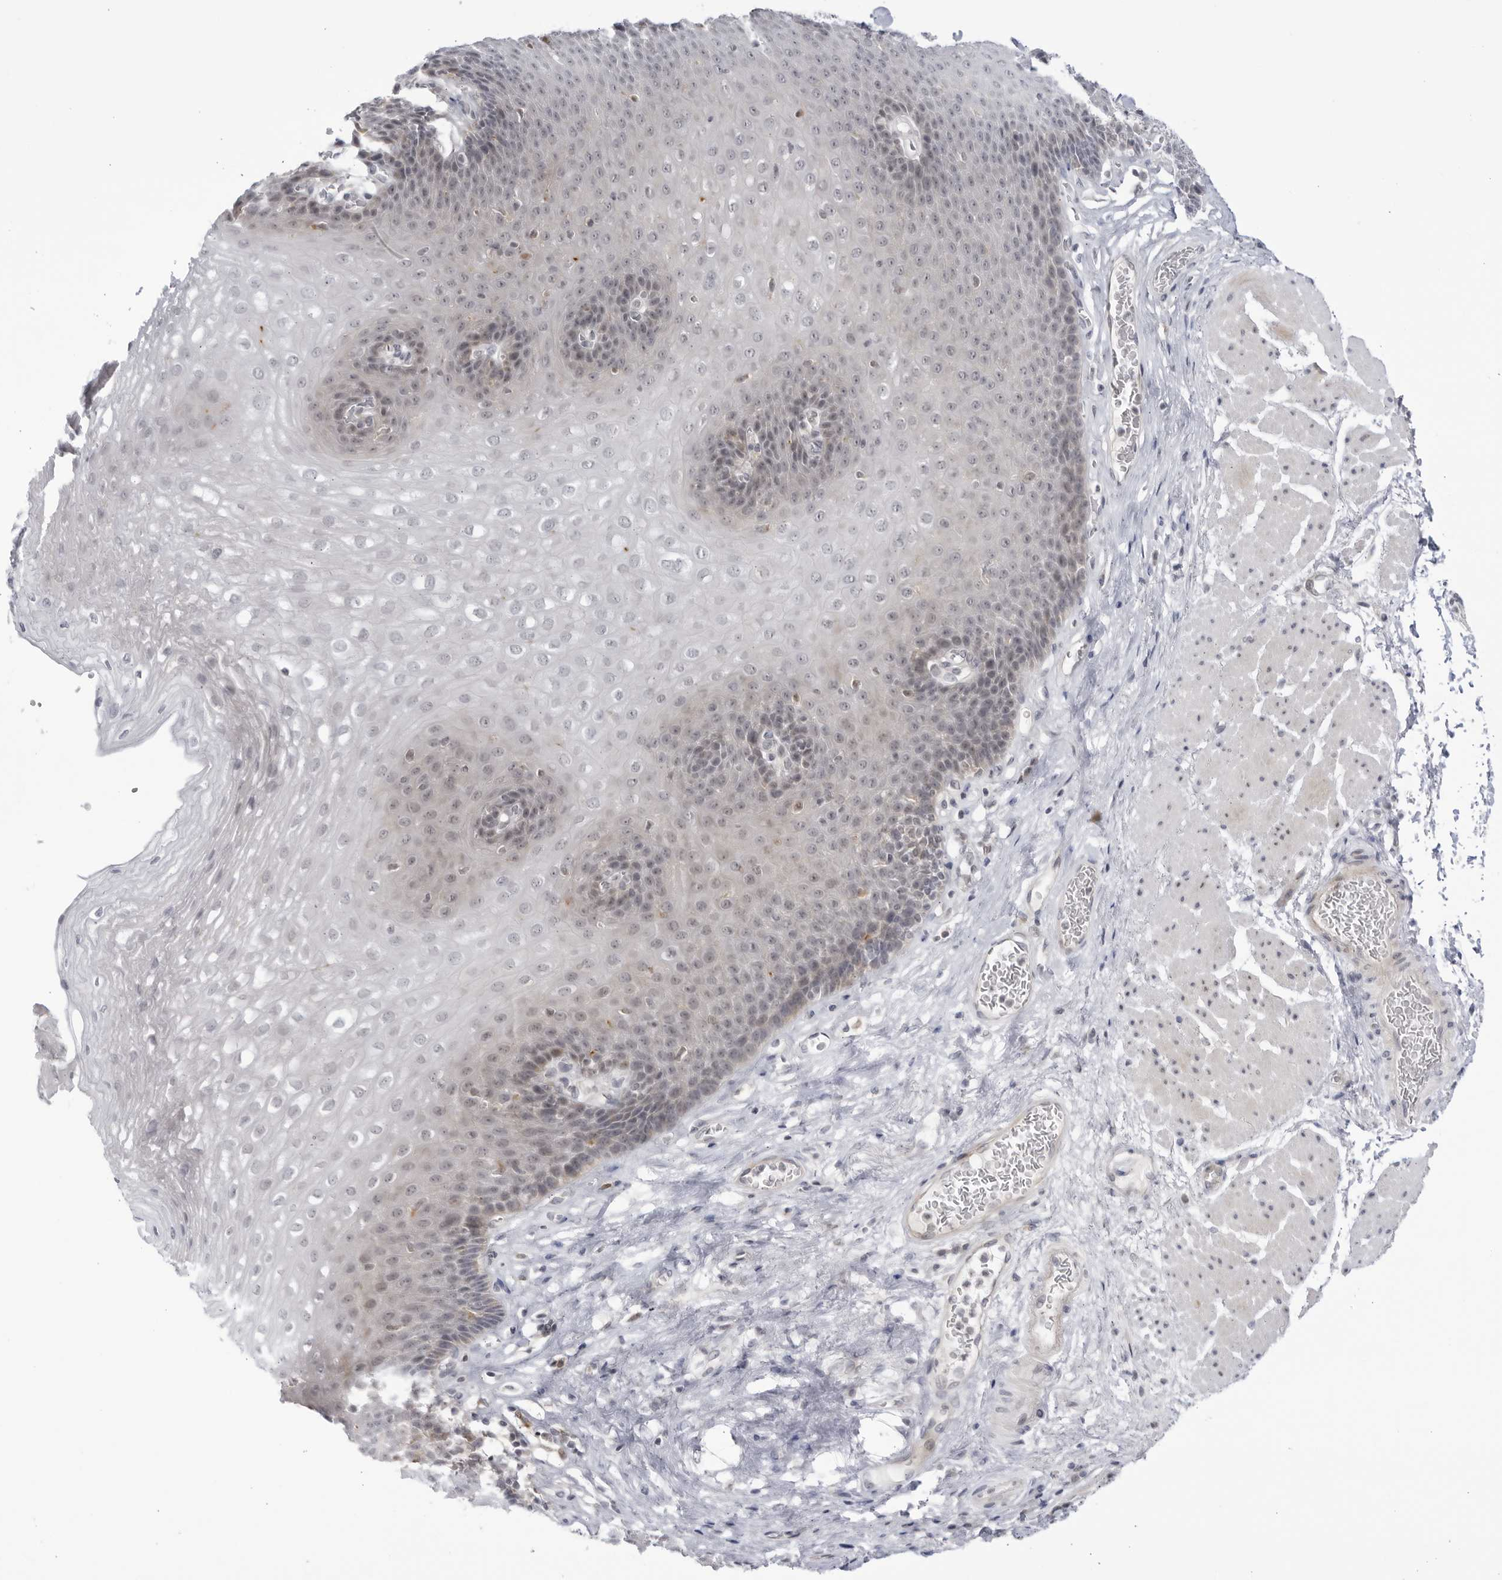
{"staining": {"intensity": "weak", "quantity": "25%-75%", "location": "cytoplasmic/membranous,nuclear"}, "tissue": "esophagus", "cell_type": "Squamous epithelial cells", "image_type": "normal", "snomed": [{"axis": "morphology", "description": "Normal tissue, NOS"}, {"axis": "topography", "description": "Esophagus"}], "caption": "Immunohistochemical staining of benign human esophagus shows weak cytoplasmic/membranous,nuclear protein staining in about 25%-75% of squamous epithelial cells.", "gene": "CNBD1", "patient": {"sex": "female", "age": 66}}